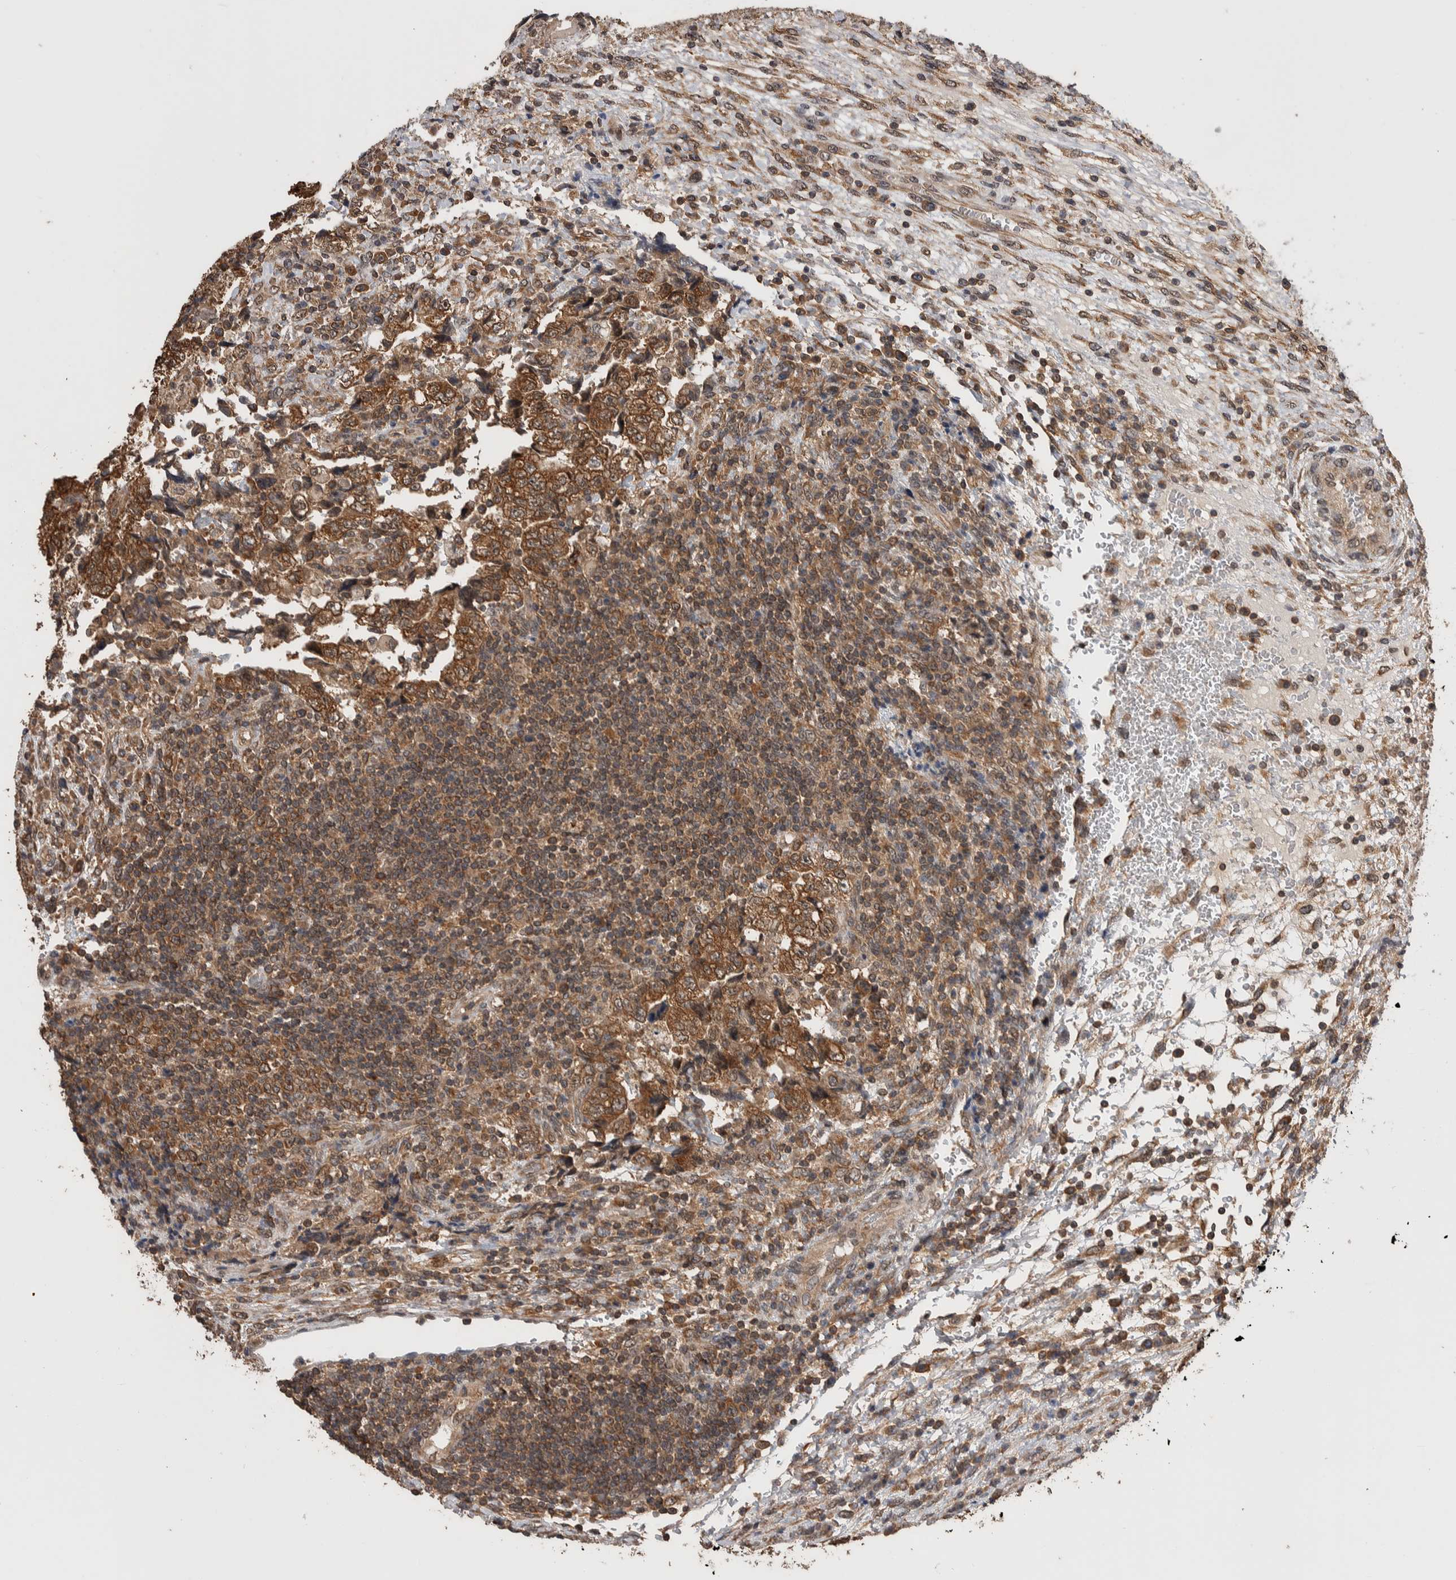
{"staining": {"intensity": "moderate", "quantity": ">75%", "location": "cytoplasmic/membranous"}, "tissue": "testis cancer", "cell_type": "Tumor cells", "image_type": "cancer", "snomed": [{"axis": "morphology", "description": "Normal tissue, NOS"}, {"axis": "morphology", "description": "Carcinoma, Embryonal, NOS"}, {"axis": "topography", "description": "Testis"}], "caption": "Protein staining of testis embryonal carcinoma tissue shows moderate cytoplasmic/membranous expression in approximately >75% of tumor cells.", "gene": "DVL2", "patient": {"sex": "male", "age": 36}}